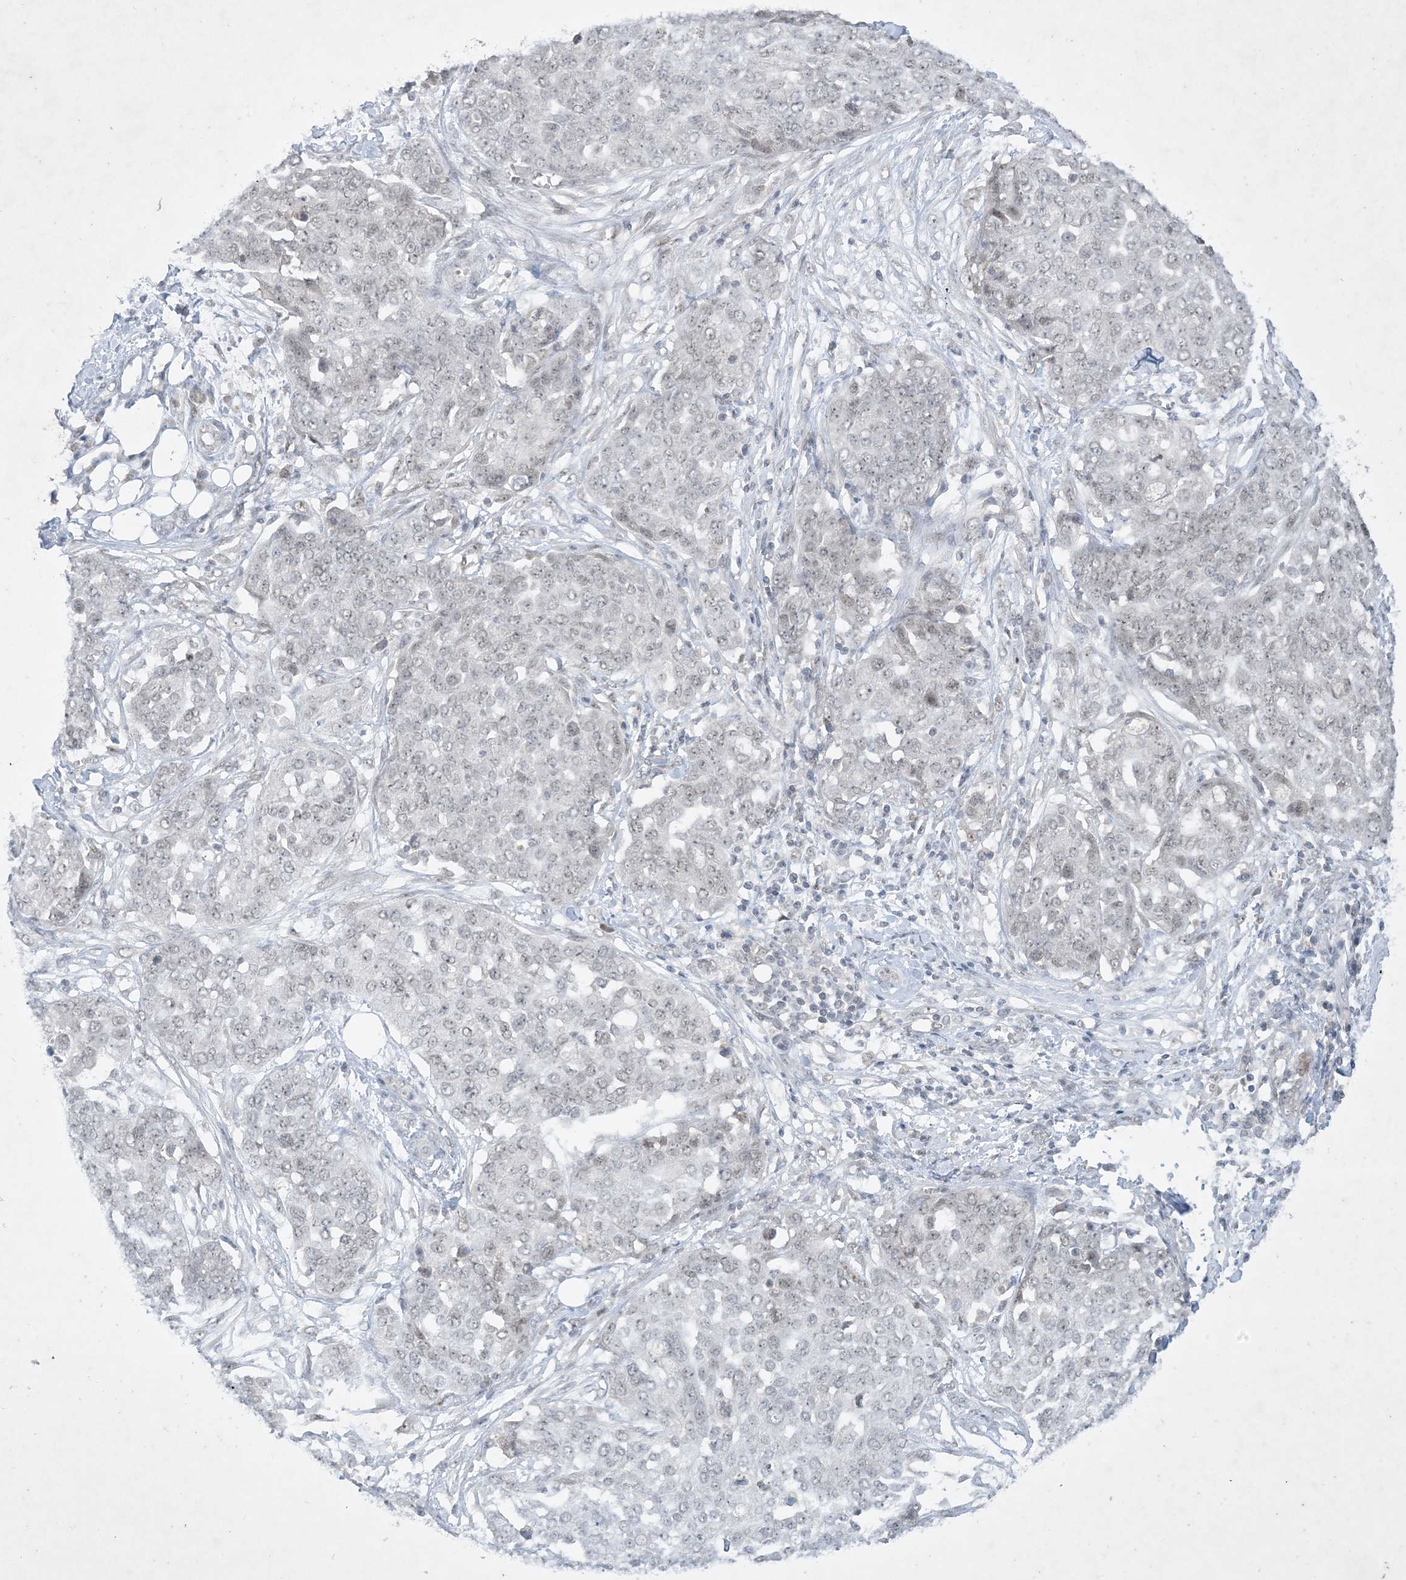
{"staining": {"intensity": "weak", "quantity": ">75%", "location": "nuclear"}, "tissue": "ovarian cancer", "cell_type": "Tumor cells", "image_type": "cancer", "snomed": [{"axis": "morphology", "description": "Cystadenocarcinoma, serous, NOS"}, {"axis": "topography", "description": "Soft tissue"}, {"axis": "topography", "description": "Ovary"}], "caption": "Immunohistochemical staining of ovarian cancer exhibits low levels of weak nuclear protein positivity in approximately >75% of tumor cells.", "gene": "ZNF674", "patient": {"sex": "female", "age": 57}}